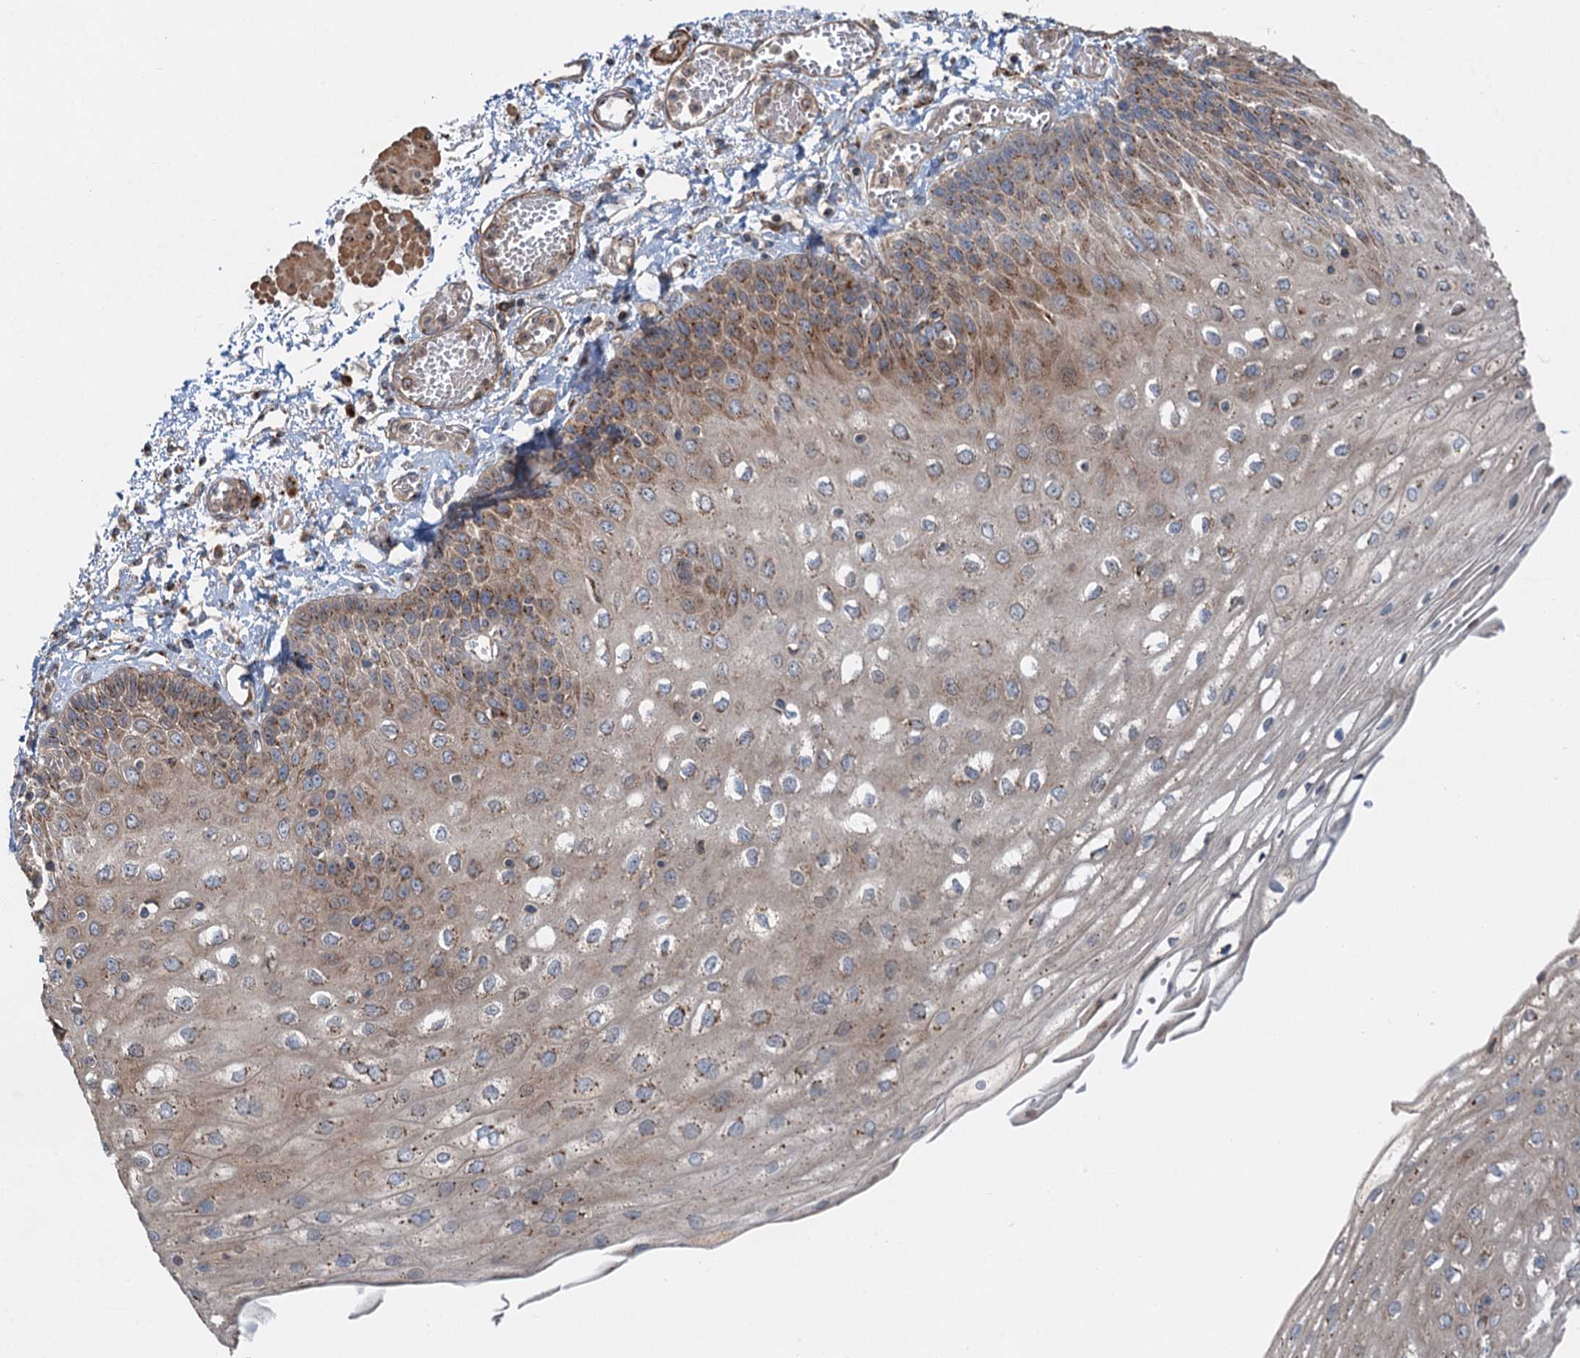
{"staining": {"intensity": "moderate", "quantity": ">75%", "location": "cytoplasmic/membranous"}, "tissue": "esophagus", "cell_type": "Squamous epithelial cells", "image_type": "normal", "snomed": [{"axis": "morphology", "description": "Normal tissue, NOS"}, {"axis": "topography", "description": "Esophagus"}], "caption": "Benign esophagus demonstrates moderate cytoplasmic/membranous staining in approximately >75% of squamous epithelial cells (DAB (3,3'-diaminobenzidine) IHC, brown staining for protein, blue staining for nuclei)..", "gene": "ANKRD26", "patient": {"sex": "male", "age": 81}}